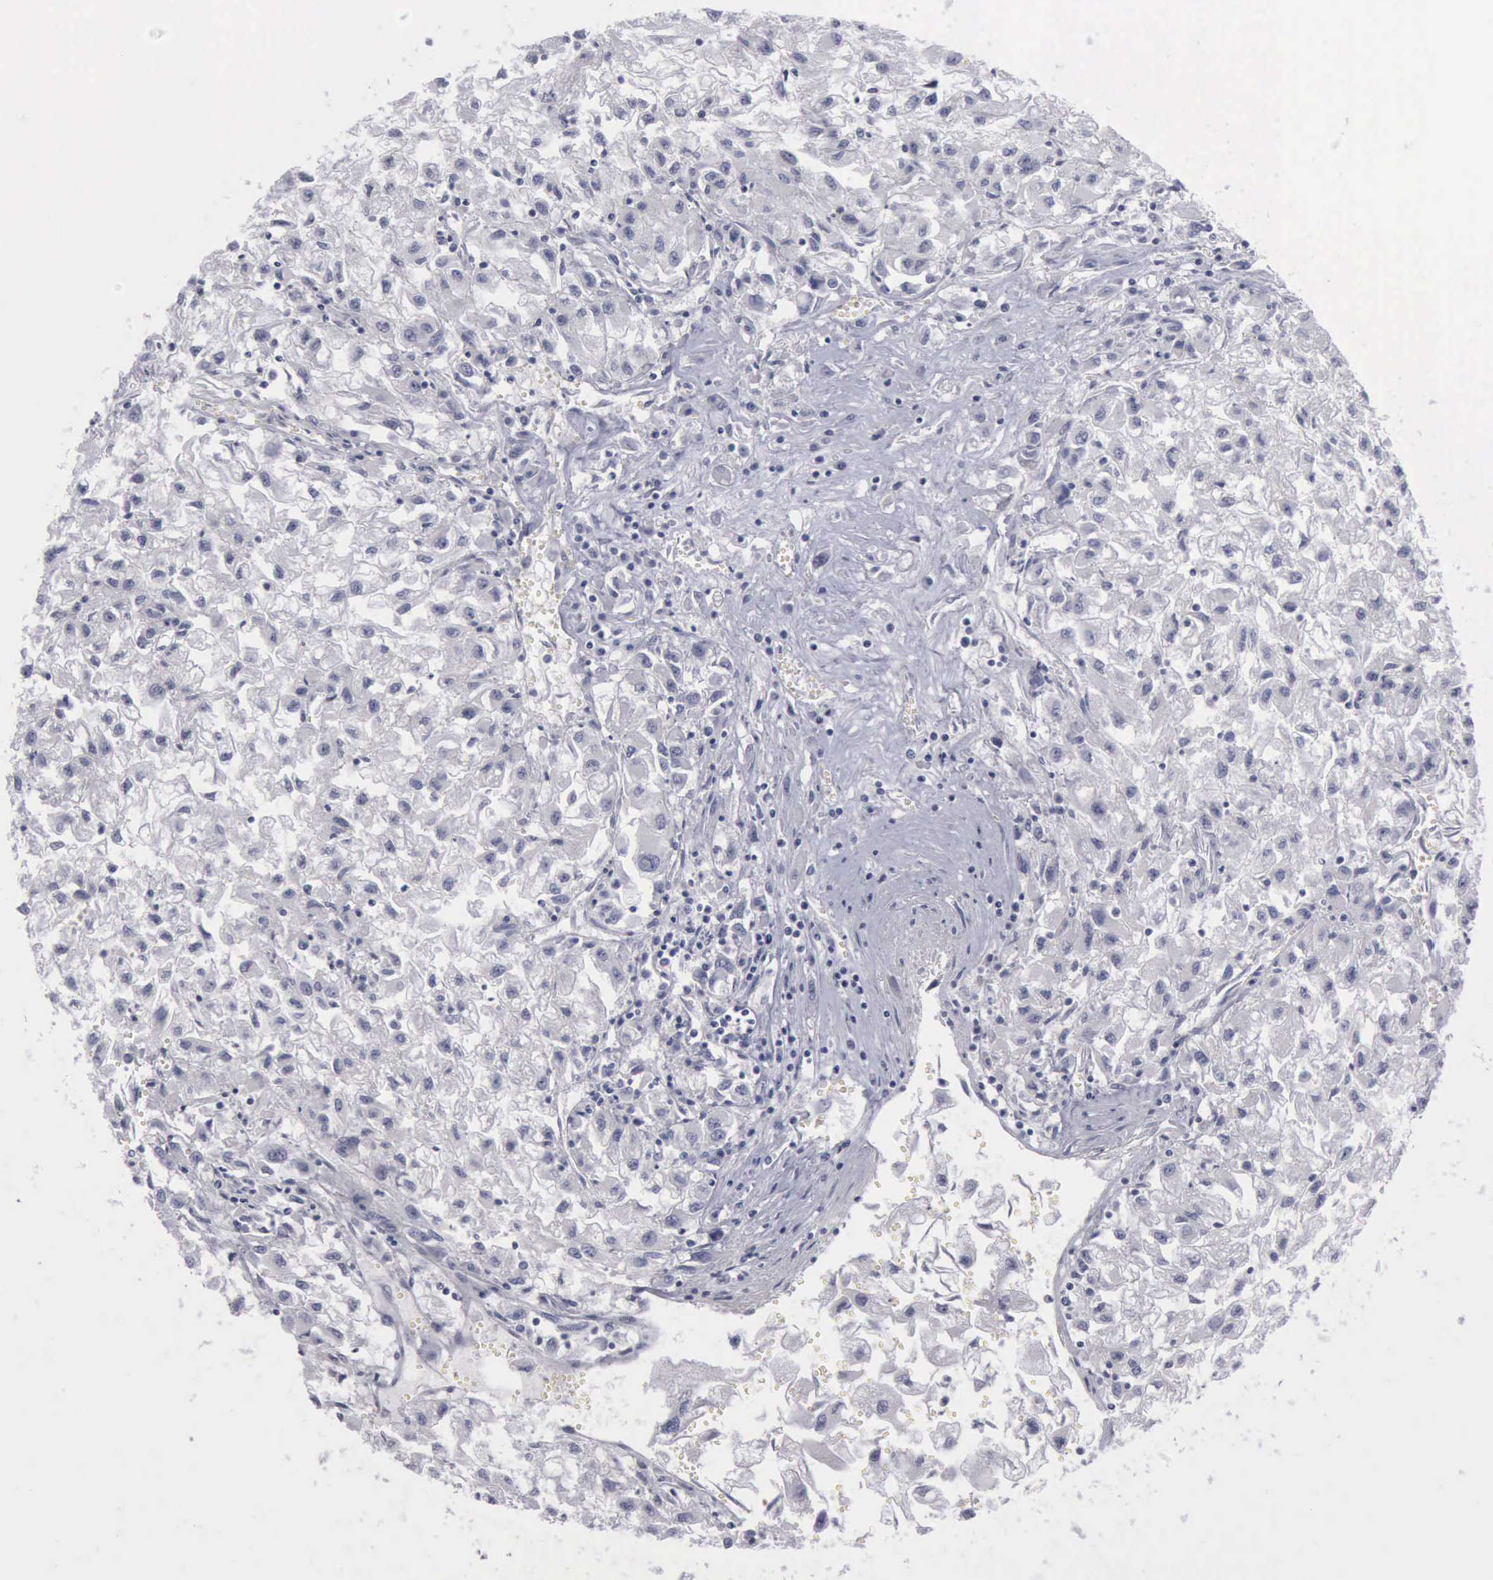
{"staining": {"intensity": "negative", "quantity": "none", "location": "none"}, "tissue": "renal cancer", "cell_type": "Tumor cells", "image_type": "cancer", "snomed": [{"axis": "morphology", "description": "Adenocarcinoma, NOS"}, {"axis": "topography", "description": "Kidney"}], "caption": "Immunohistochemistry of human adenocarcinoma (renal) exhibits no positivity in tumor cells. The staining was performed using DAB to visualize the protein expression in brown, while the nuclei were stained in blue with hematoxylin (Magnification: 20x).", "gene": "KRT13", "patient": {"sex": "male", "age": 59}}